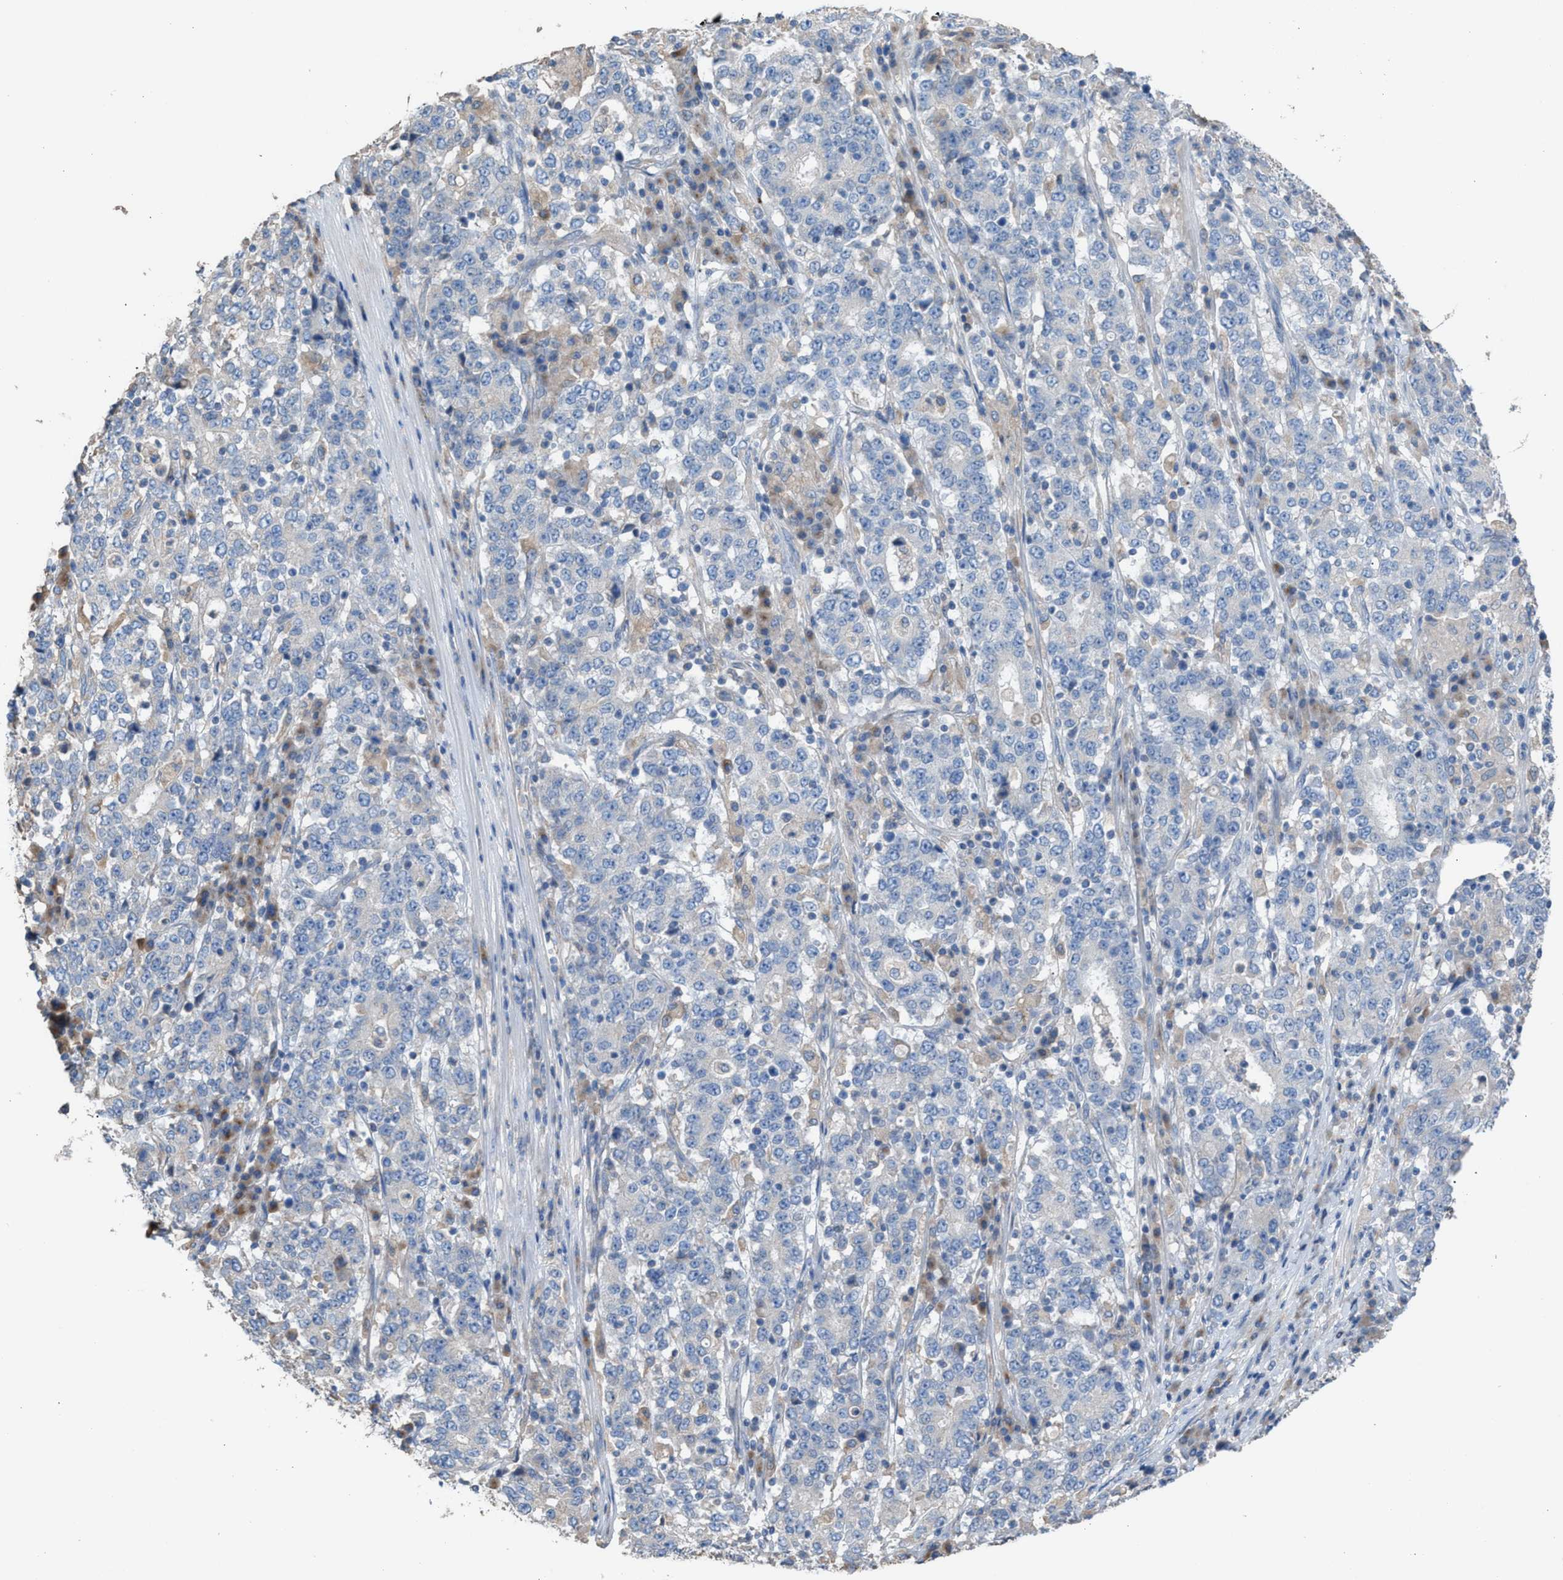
{"staining": {"intensity": "negative", "quantity": "none", "location": "none"}, "tissue": "stomach cancer", "cell_type": "Tumor cells", "image_type": "cancer", "snomed": [{"axis": "morphology", "description": "Adenocarcinoma, NOS"}, {"axis": "topography", "description": "Stomach"}], "caption": "Immunohistochemistry image of human adenocarcinoma (stomach) stained for a protein (brown), which demonstrates no expression in tumor cells.", "gene": "NQO2", "patient": {"sex": "male", "age": 59}}